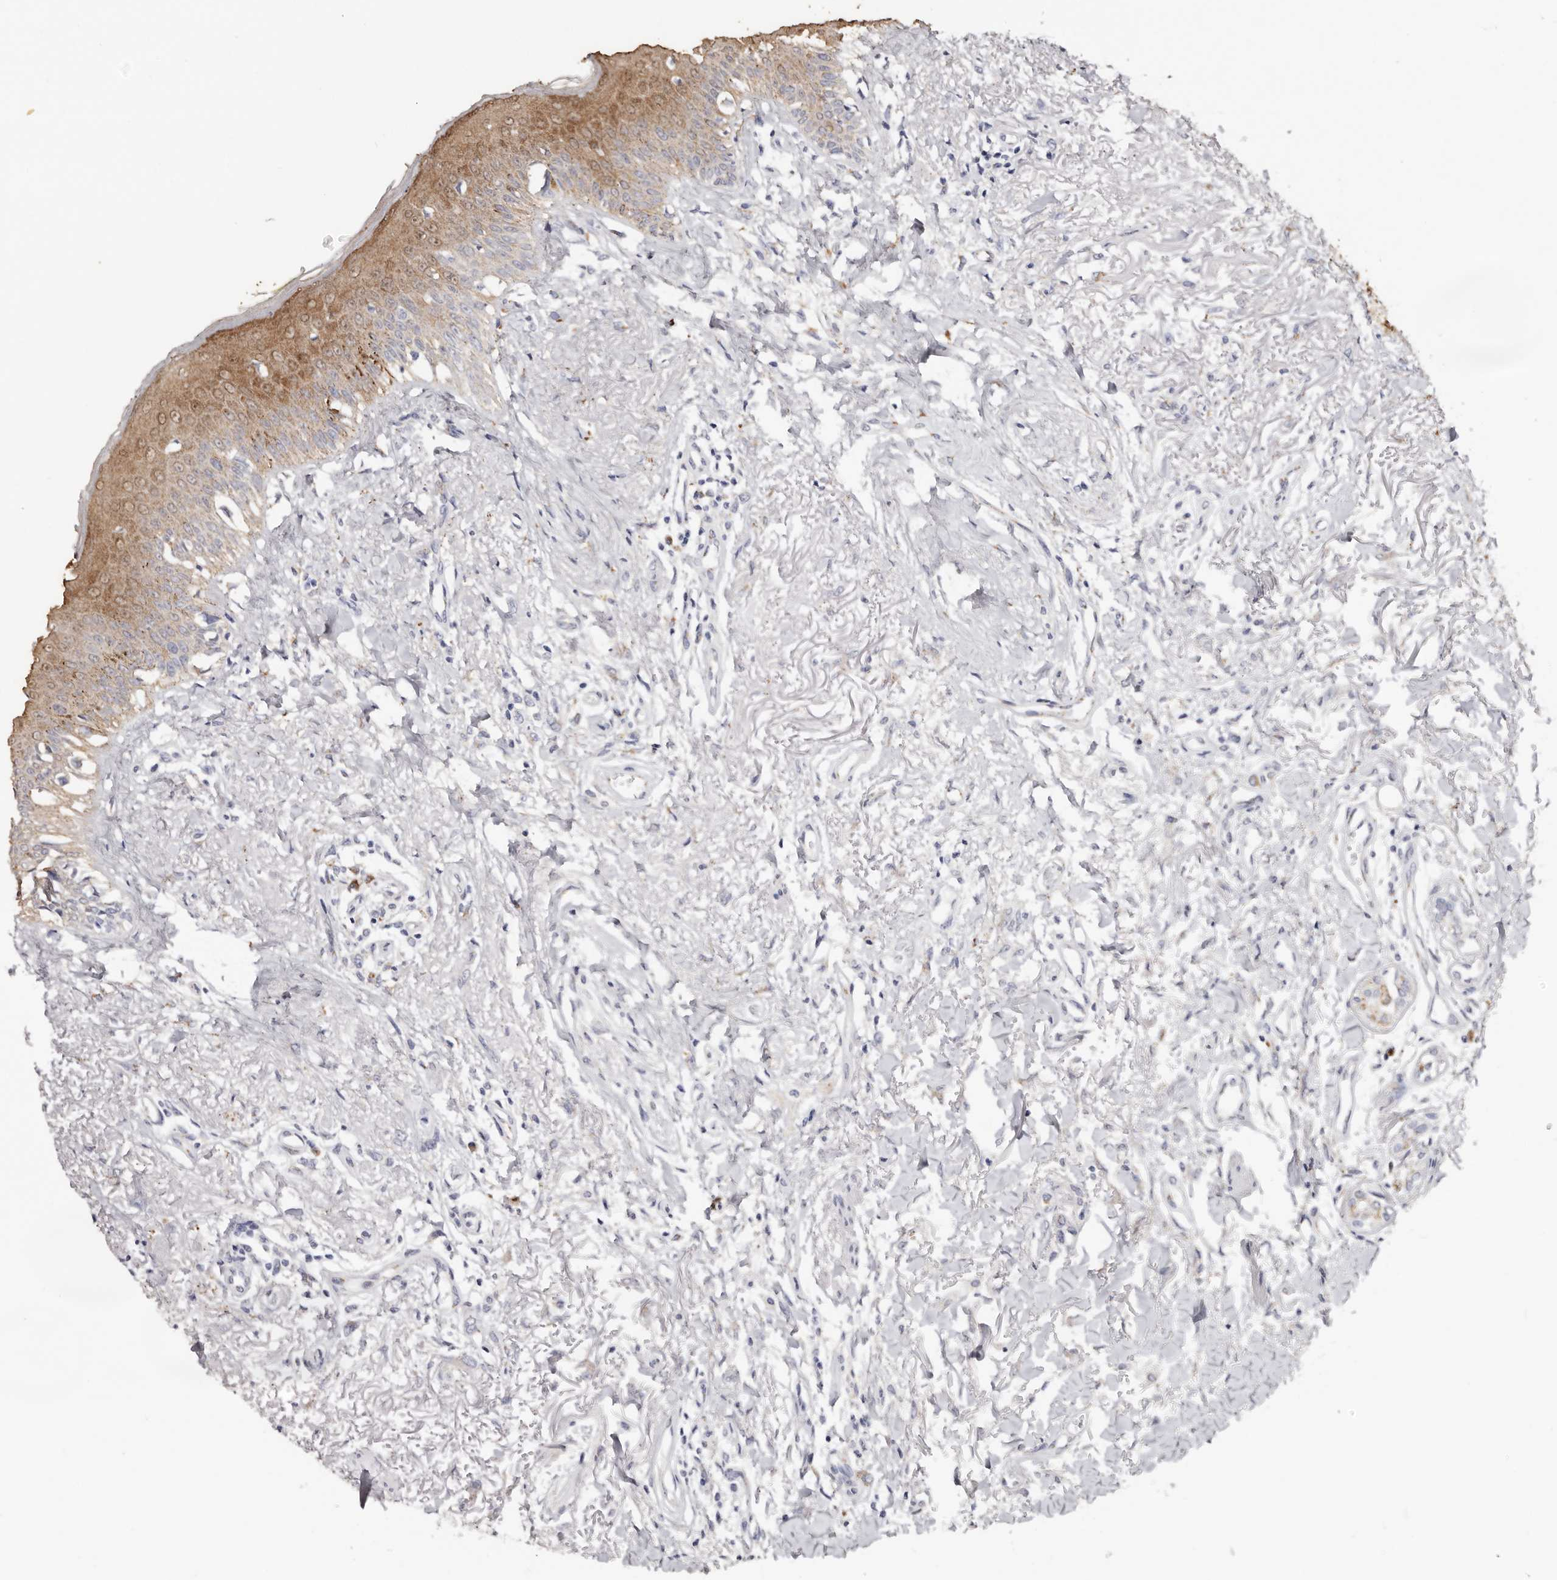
{"staining": {"intensity": "moderate", "quantity": "<25%", "location": "cytoplasmic/membranous"}, "tissue": "oral mucosa", "cell_type": "Squamous epithelial cells", "image_type": "normal", "snomed": [{"axis": "morphology", "description": "Normal tissue, NOS"}, {"axis": "topography", "description": "Oral tissue"}], "caption": "IHC staining of normal oral mucosa, which displays low levels of moderate cytoplasmic/membranous positivity in about <25% of squamous epithelial cells indicating moderate cytoplasmic/membranous protein expression. The staining was performed using DAB (brown) for protein detection and nuclei were counterstained in hematoxylin (blue).", "gene": "LGALS7B", "patient": {"sex": "female", "age": 70}}